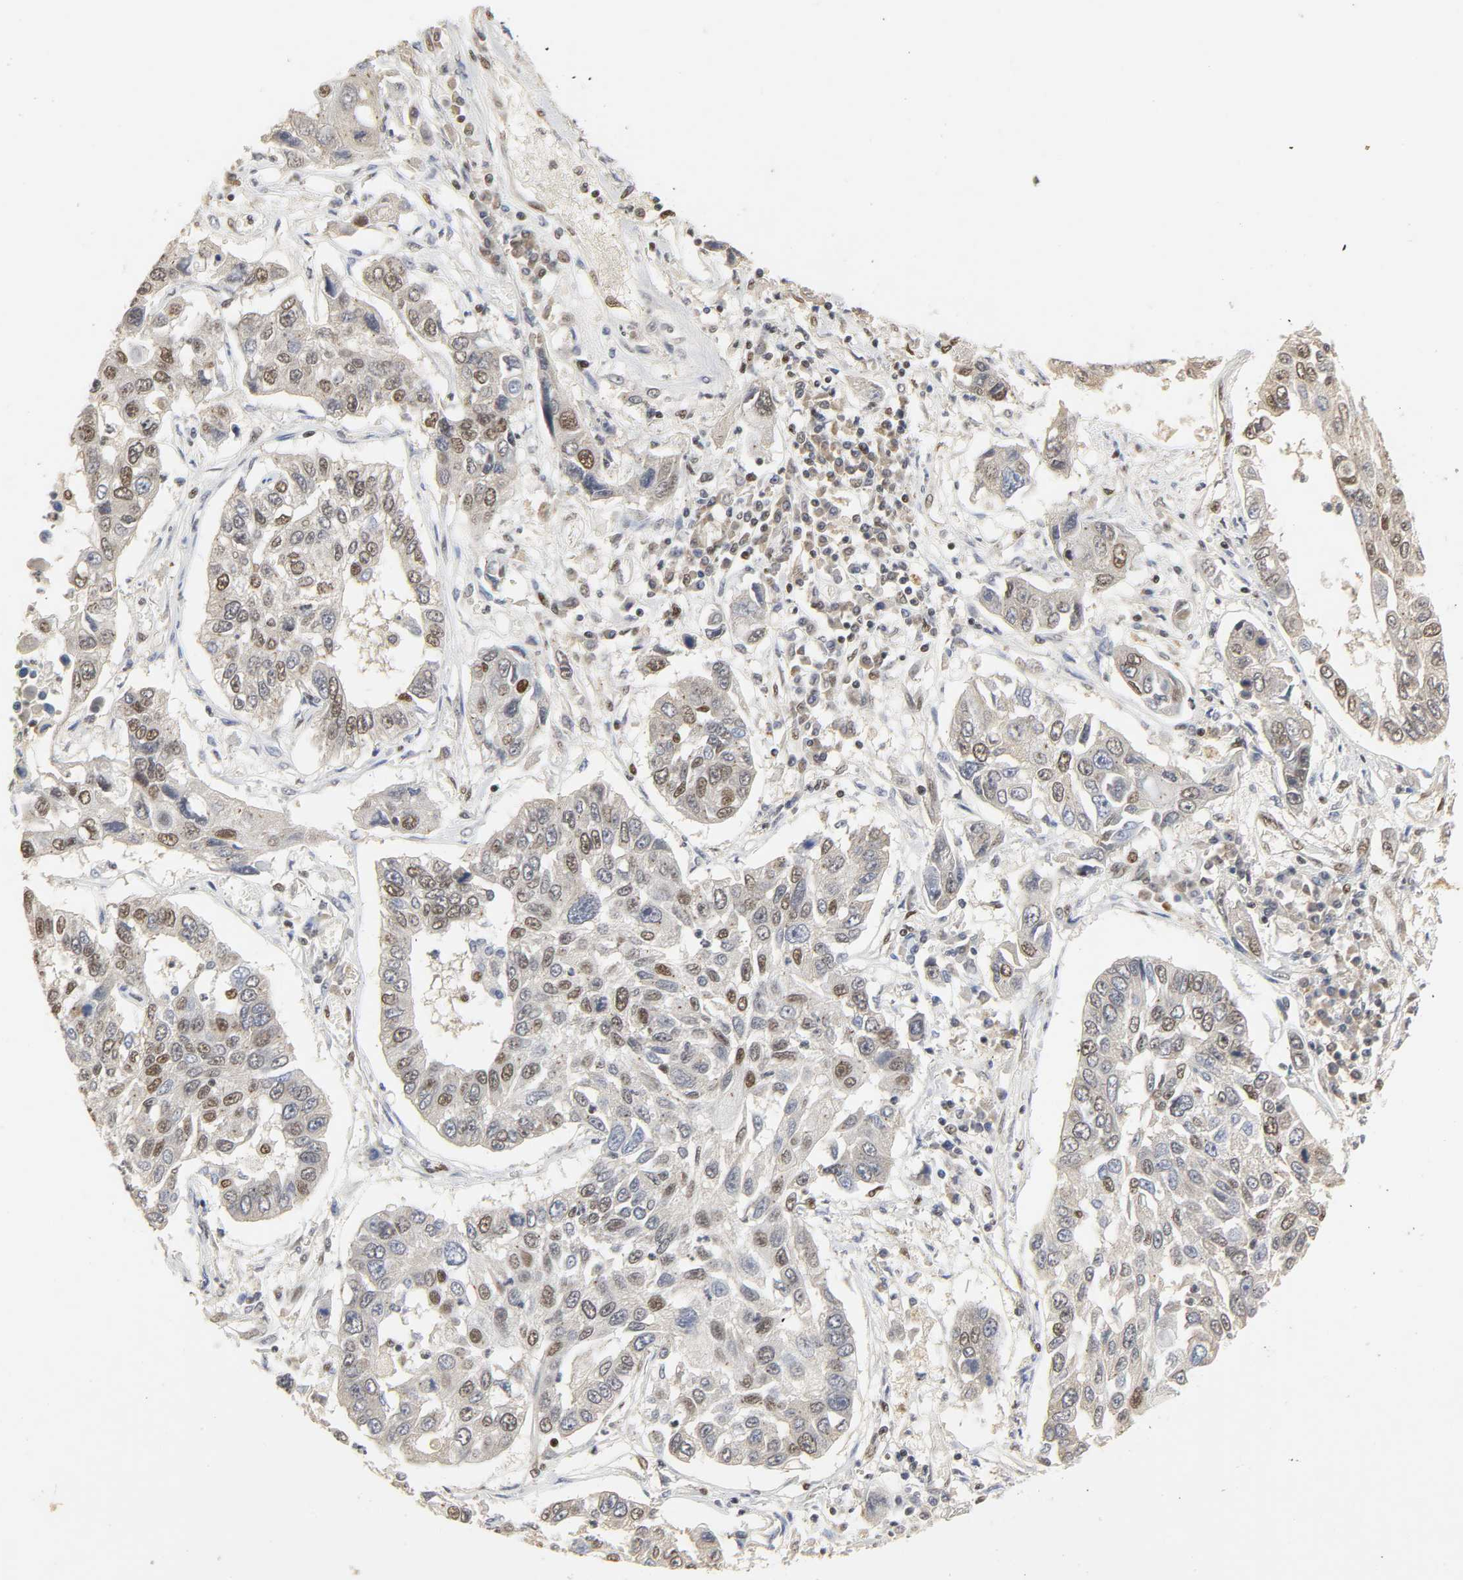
{"staining": {"intensity": "moderate", "quantity": "25%-75%", "location": "nuclear"}, "tissue": "lung cancer", "cell_type": "Tumor cells", "image_type": "cancer", "snomed": [{"axis": "morphology", "description": "Squamous cell carcinoma, NOS"}, {"axis": "topography", "description": "Lung"}], "caption": "Tumor cells display medium levels of moderate nuclear expression in approximately 25%-75% of cells in squamous cell carcinoma (lung).", "gene": "NCOA6", "patient": {"sex": "male", "age": 71}}